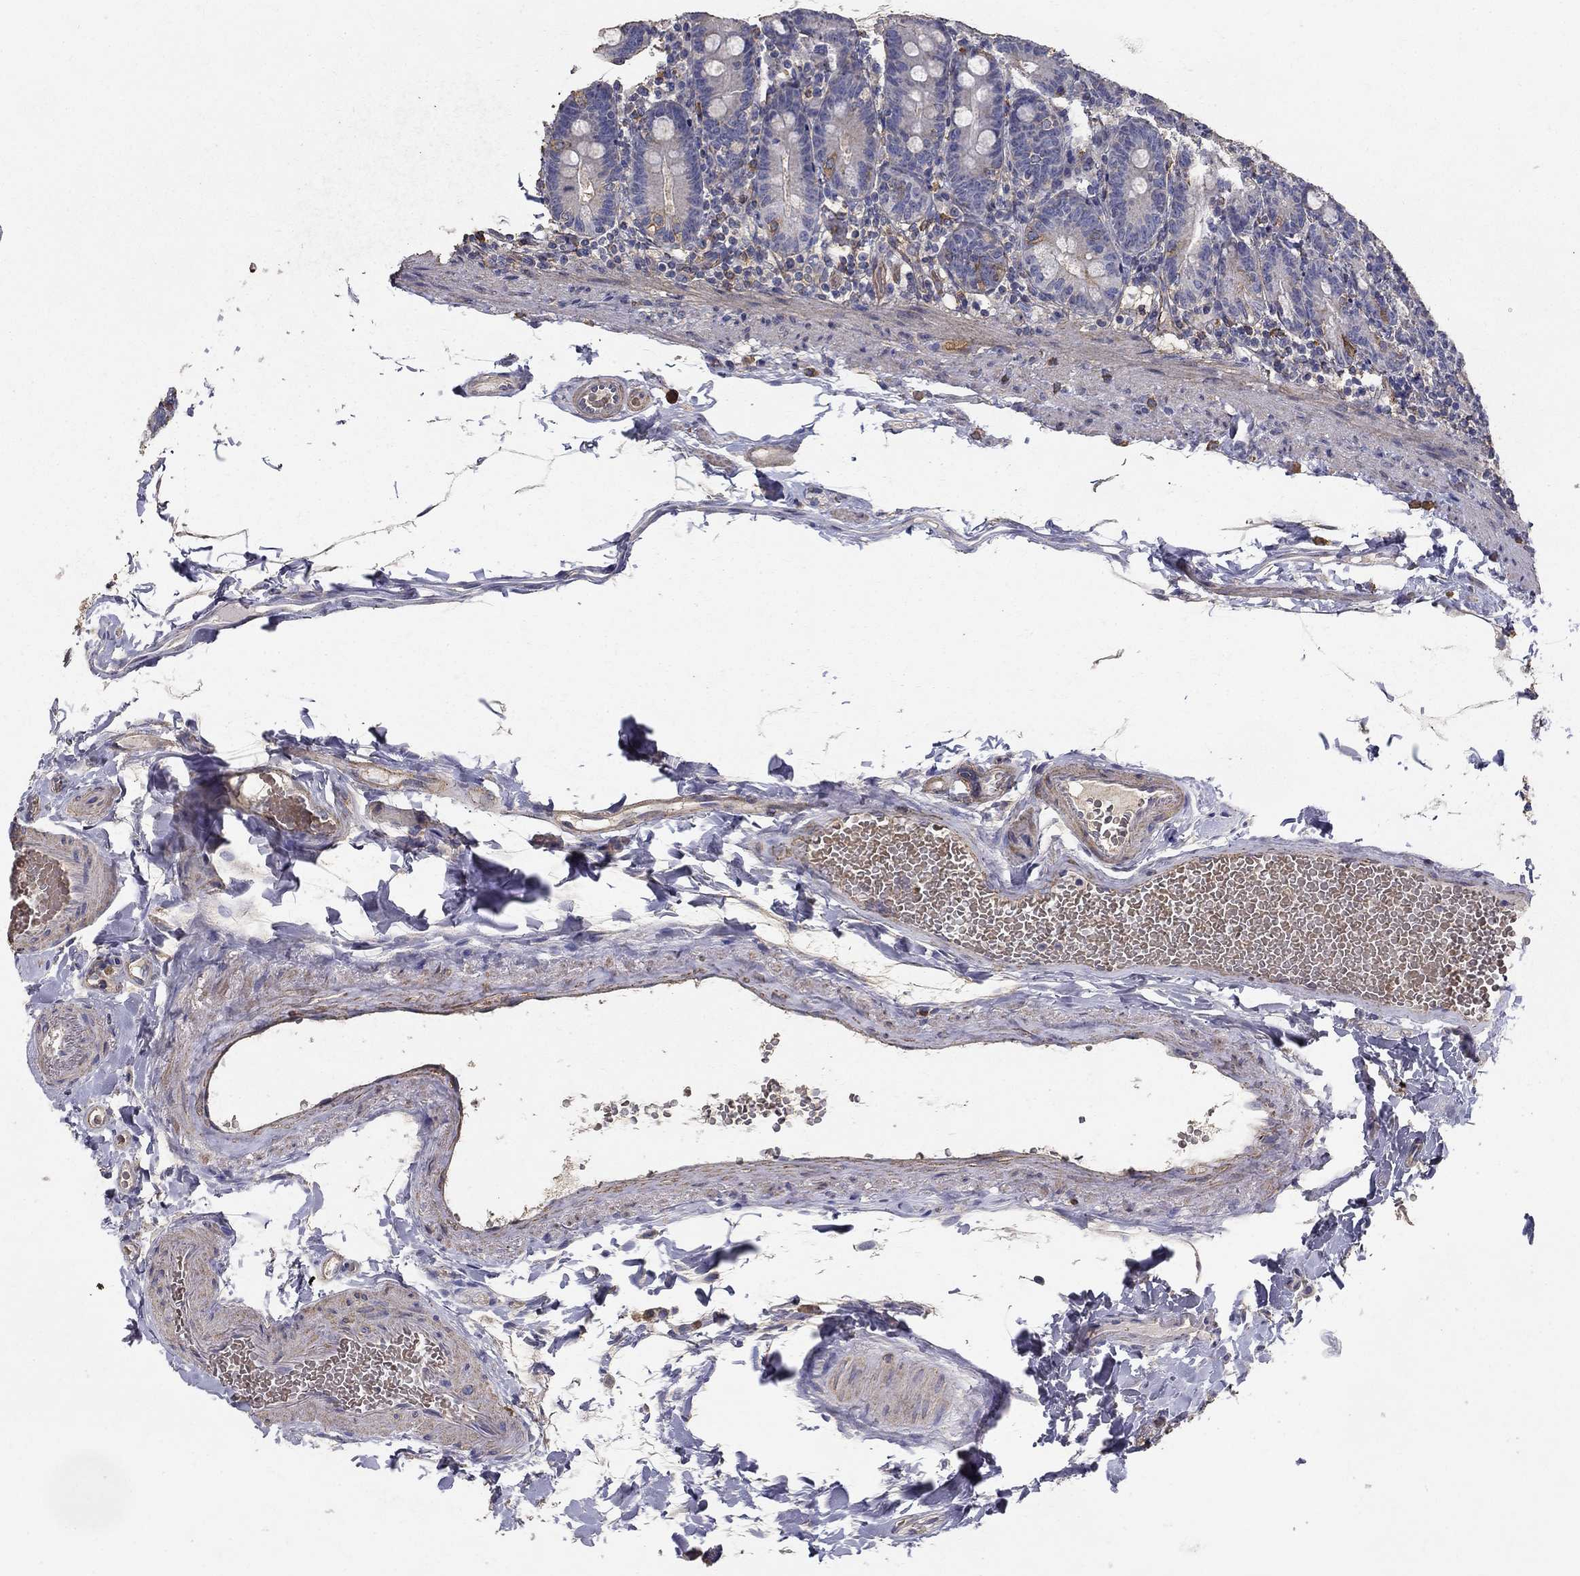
{"staining": {"intensity": "weak", "quantity": "<25%", "location": "cytoplasmic/membranous"}, "tissue": "duodenum", "cell_type": "Glandular cells", "image_type": "normal", "snomed": [{"axis": "morphology", "description": "Normal tissue, NOS"}, {"axis": "topography", "description": "Duodenum"}], "caption": "Glandular cells are negative for brown protein staining in unremarkable duodenum.", "gene": "MPP2", "patient": {"sex": "female", "age": 67}}